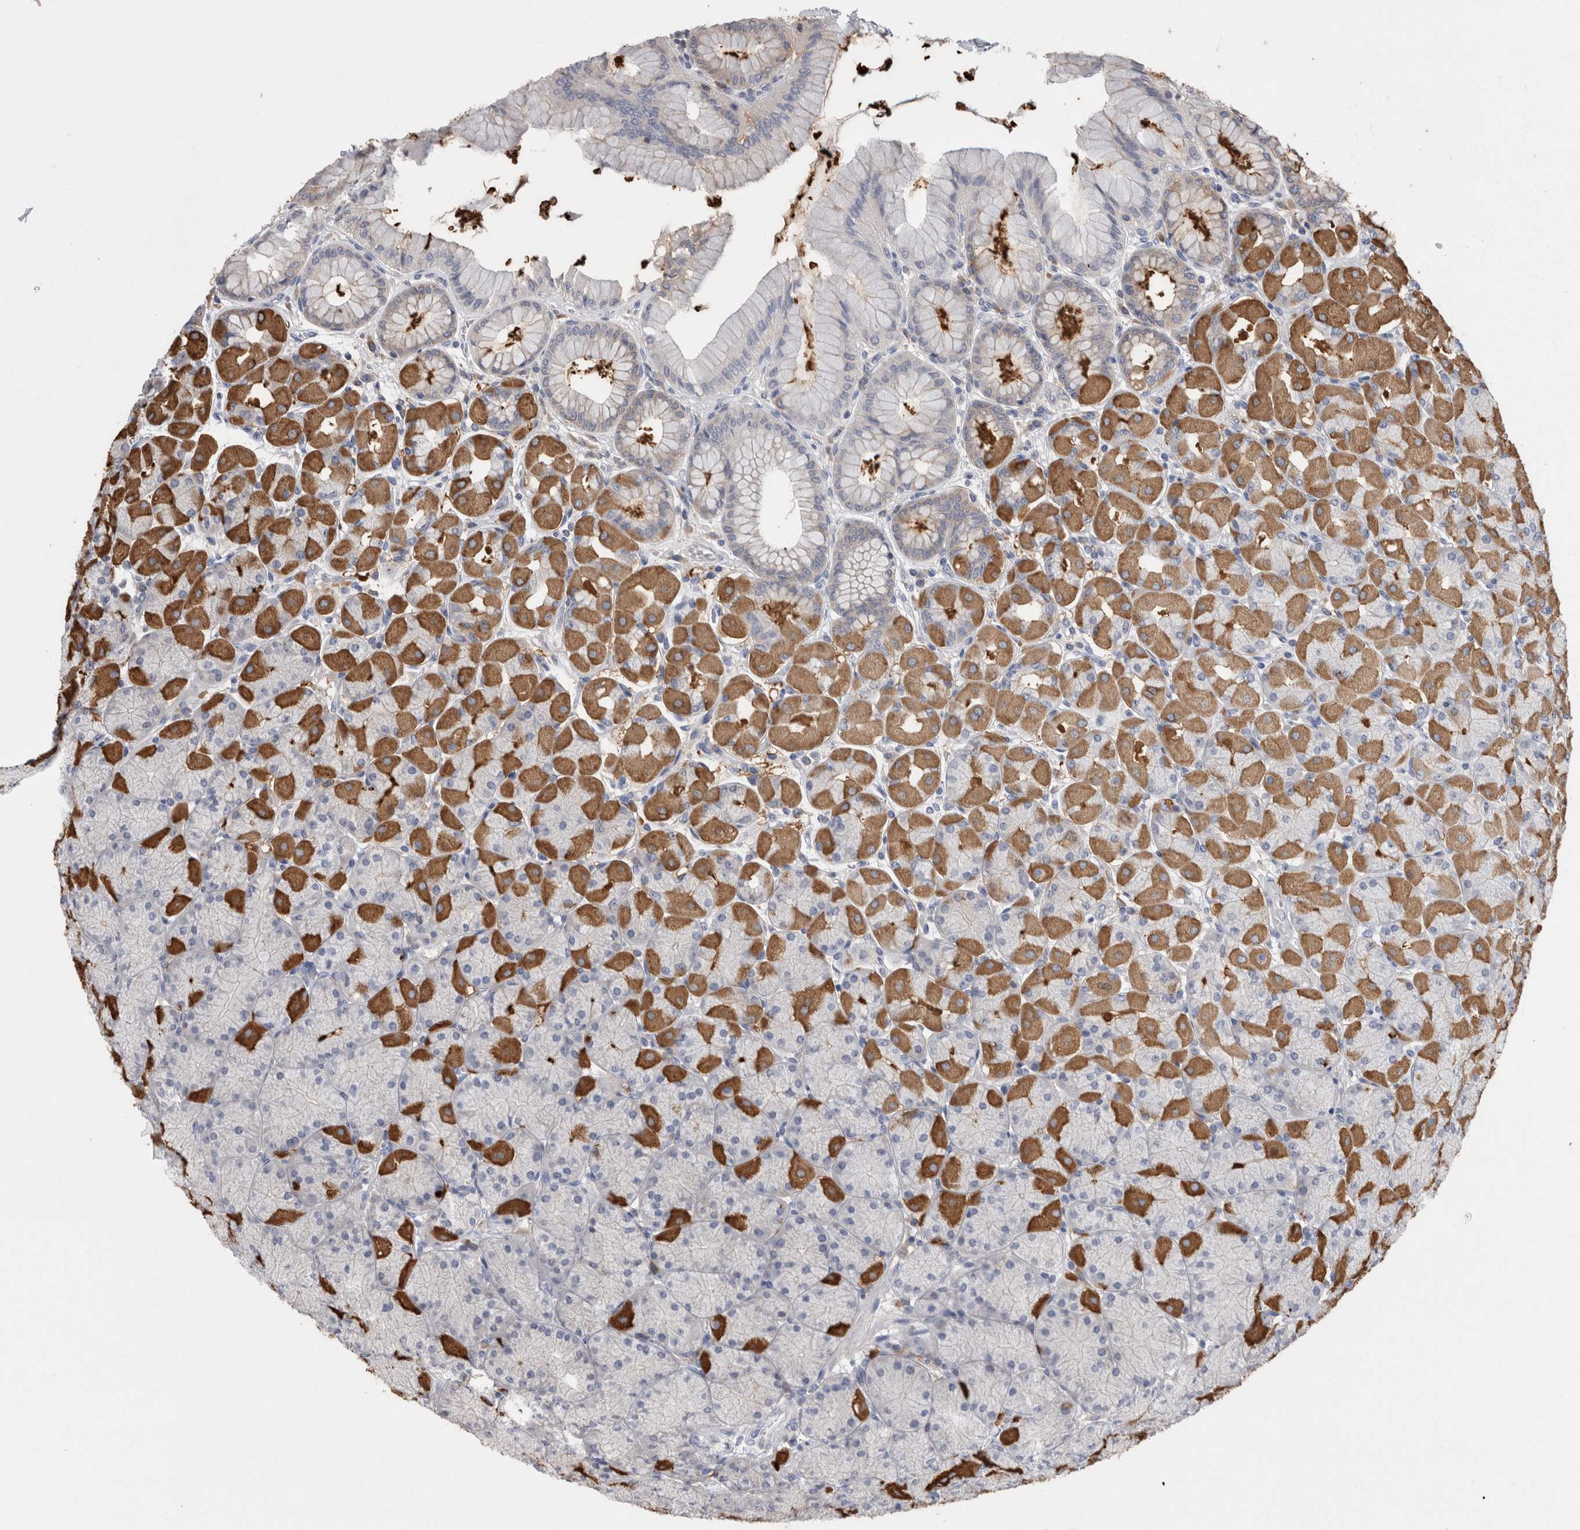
{"staining": {"intensity": "strong", "quantity": ">75%", "location": "cytoplasmic/membranous"}, "tissue": "stomach", "cell_type": "Glandular cells", "image_type": "normal", "snomed": [{"axis": "morphology", "description": "Normal tissue, NOS"}, {"axis": "topography", "description": "Stomach, upper"}], "caption": "Protein analysis of benign stomach displays strong cytoplasmic/membranous staining in approximately >75% of glandular cells.", "gene": "DCTN6", "patient": {"sex": "female", "age": 56}}